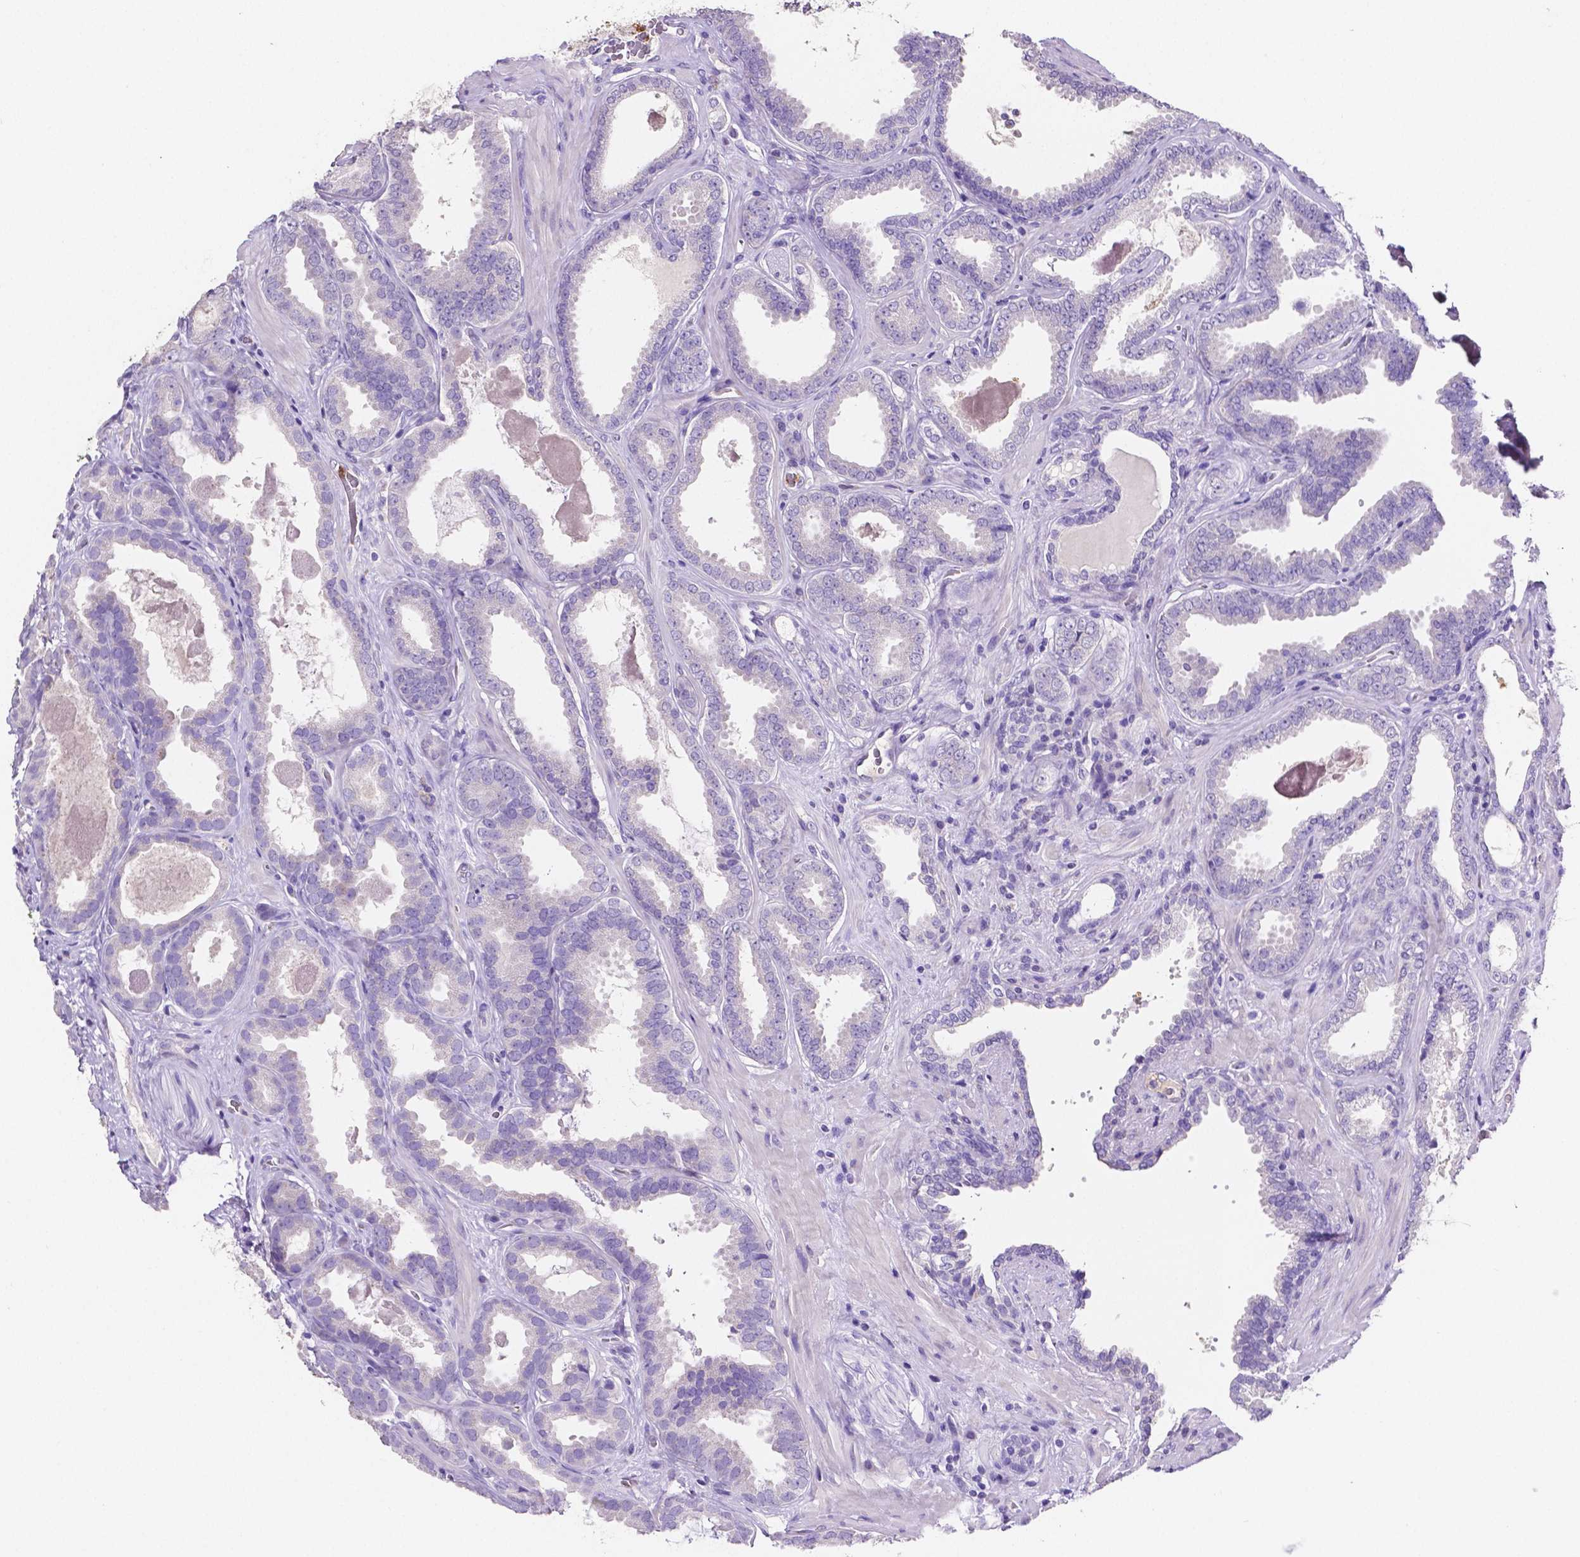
{"staining": {"intensity": "negative", "quantity": "none", "location": "none"}, "tissue": "prostate cancer", "cell_type": "Tumor cells", "image_type": "cancer", "snomed": [{"axis": "morphology", "description": "Adenocarcinoma, NOS"}, {"axis": "topography", "description": "Prostate"}], "caption": "High magnification brightfield microscopy of prostate cancer stained with DAB (3,3'-diaminobenzidine) (brown) and counterstained with hematoxylin (blue): tumor cells show no significant staining.", "gene": "MMP9", "patient": {"sex": "male", "age": 64}}